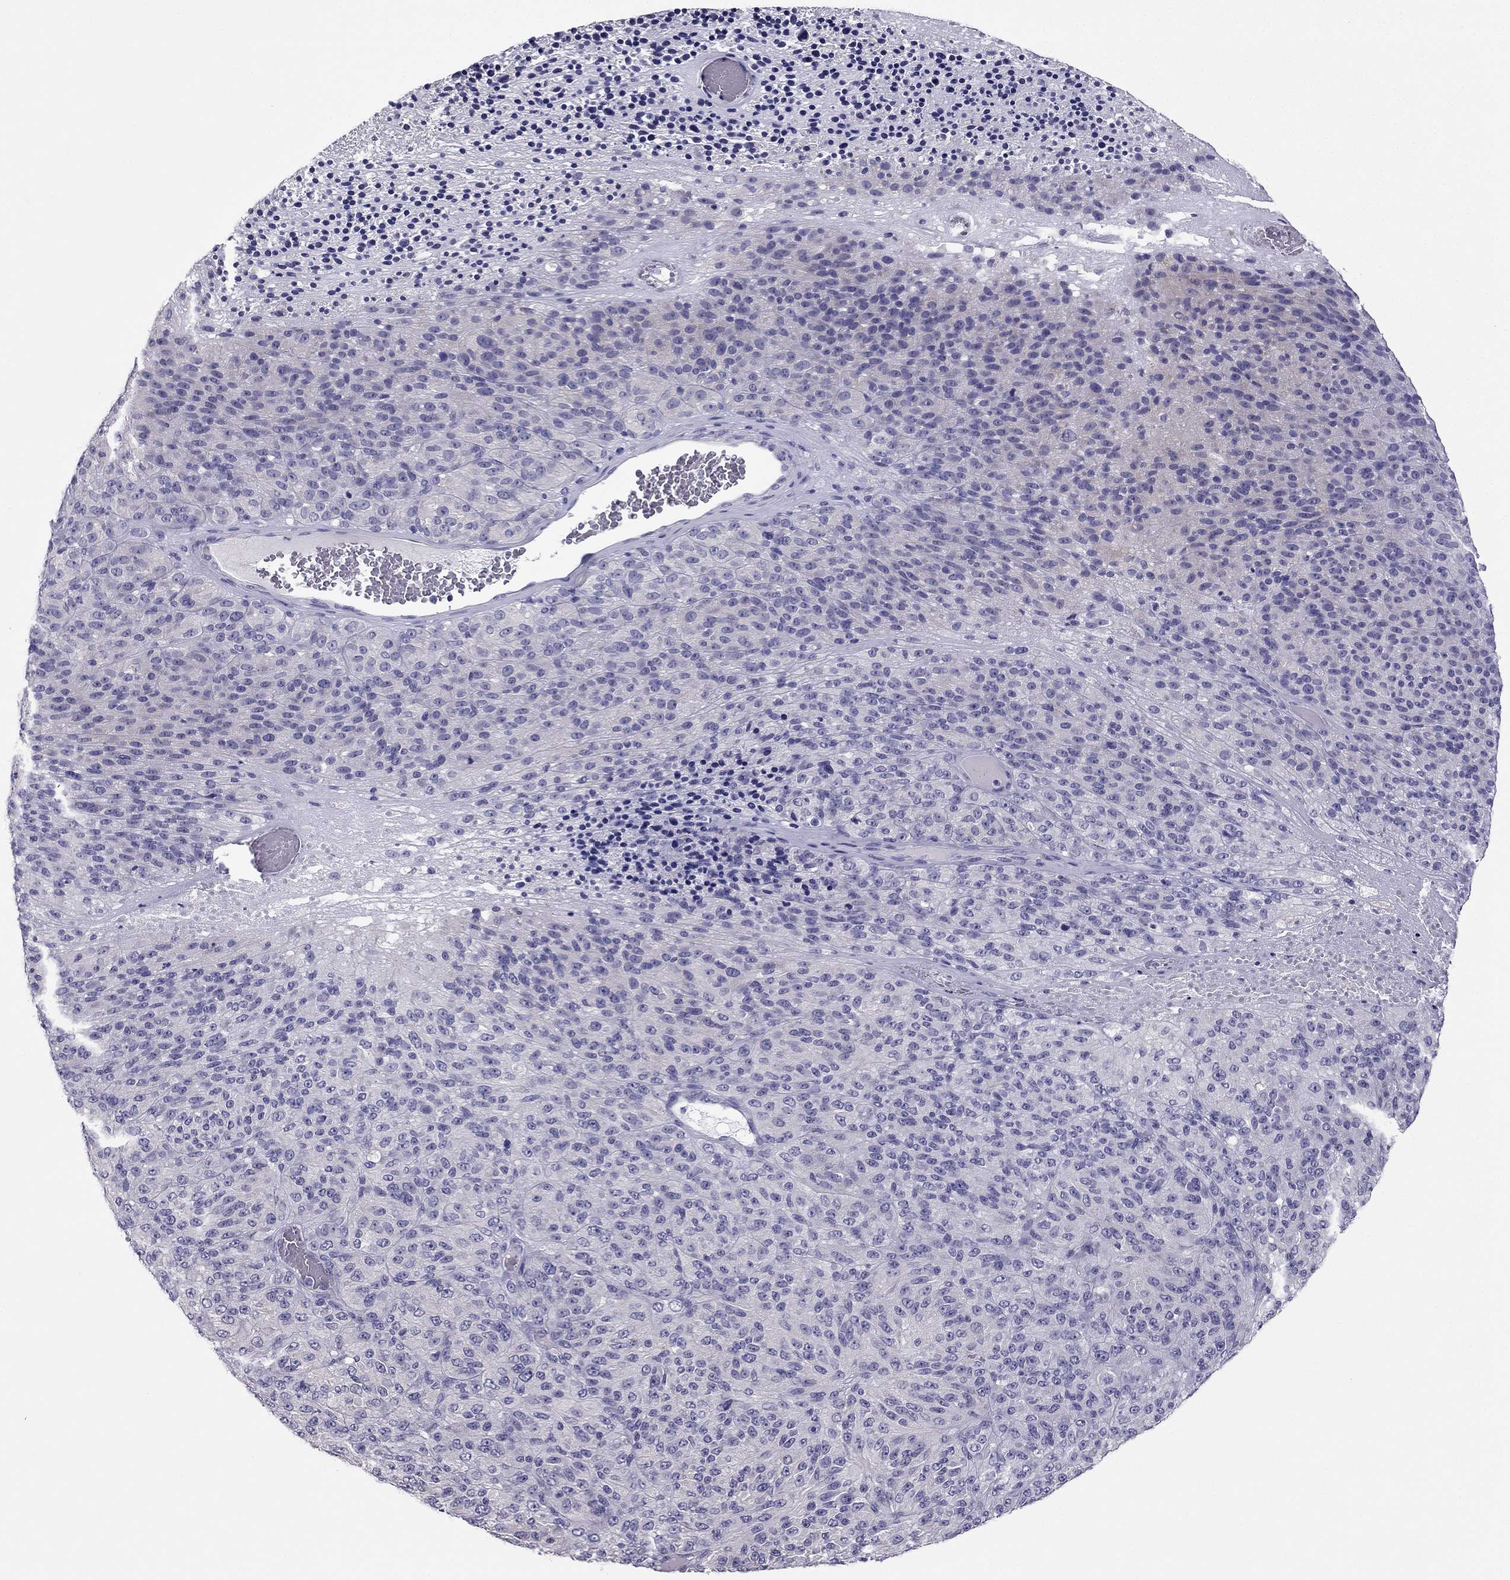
{"staining": {"intensity": "negative", "quantity": "none", "location": "none"}, "tissue": "melanoma", "cell_type": "Tumor cells", "image_type": "cancer", "snomed": [{"axis": "morphology", "description": "Malignant melanoma, Metastatic site"}, {"axis": "topography", "description": "Brain"}], "caption": "Protein analysis of melanoma reveals no significant staining in tumor cells.", "gene": "PDE6A", "patient": {"sex": "female", "age": 56}}